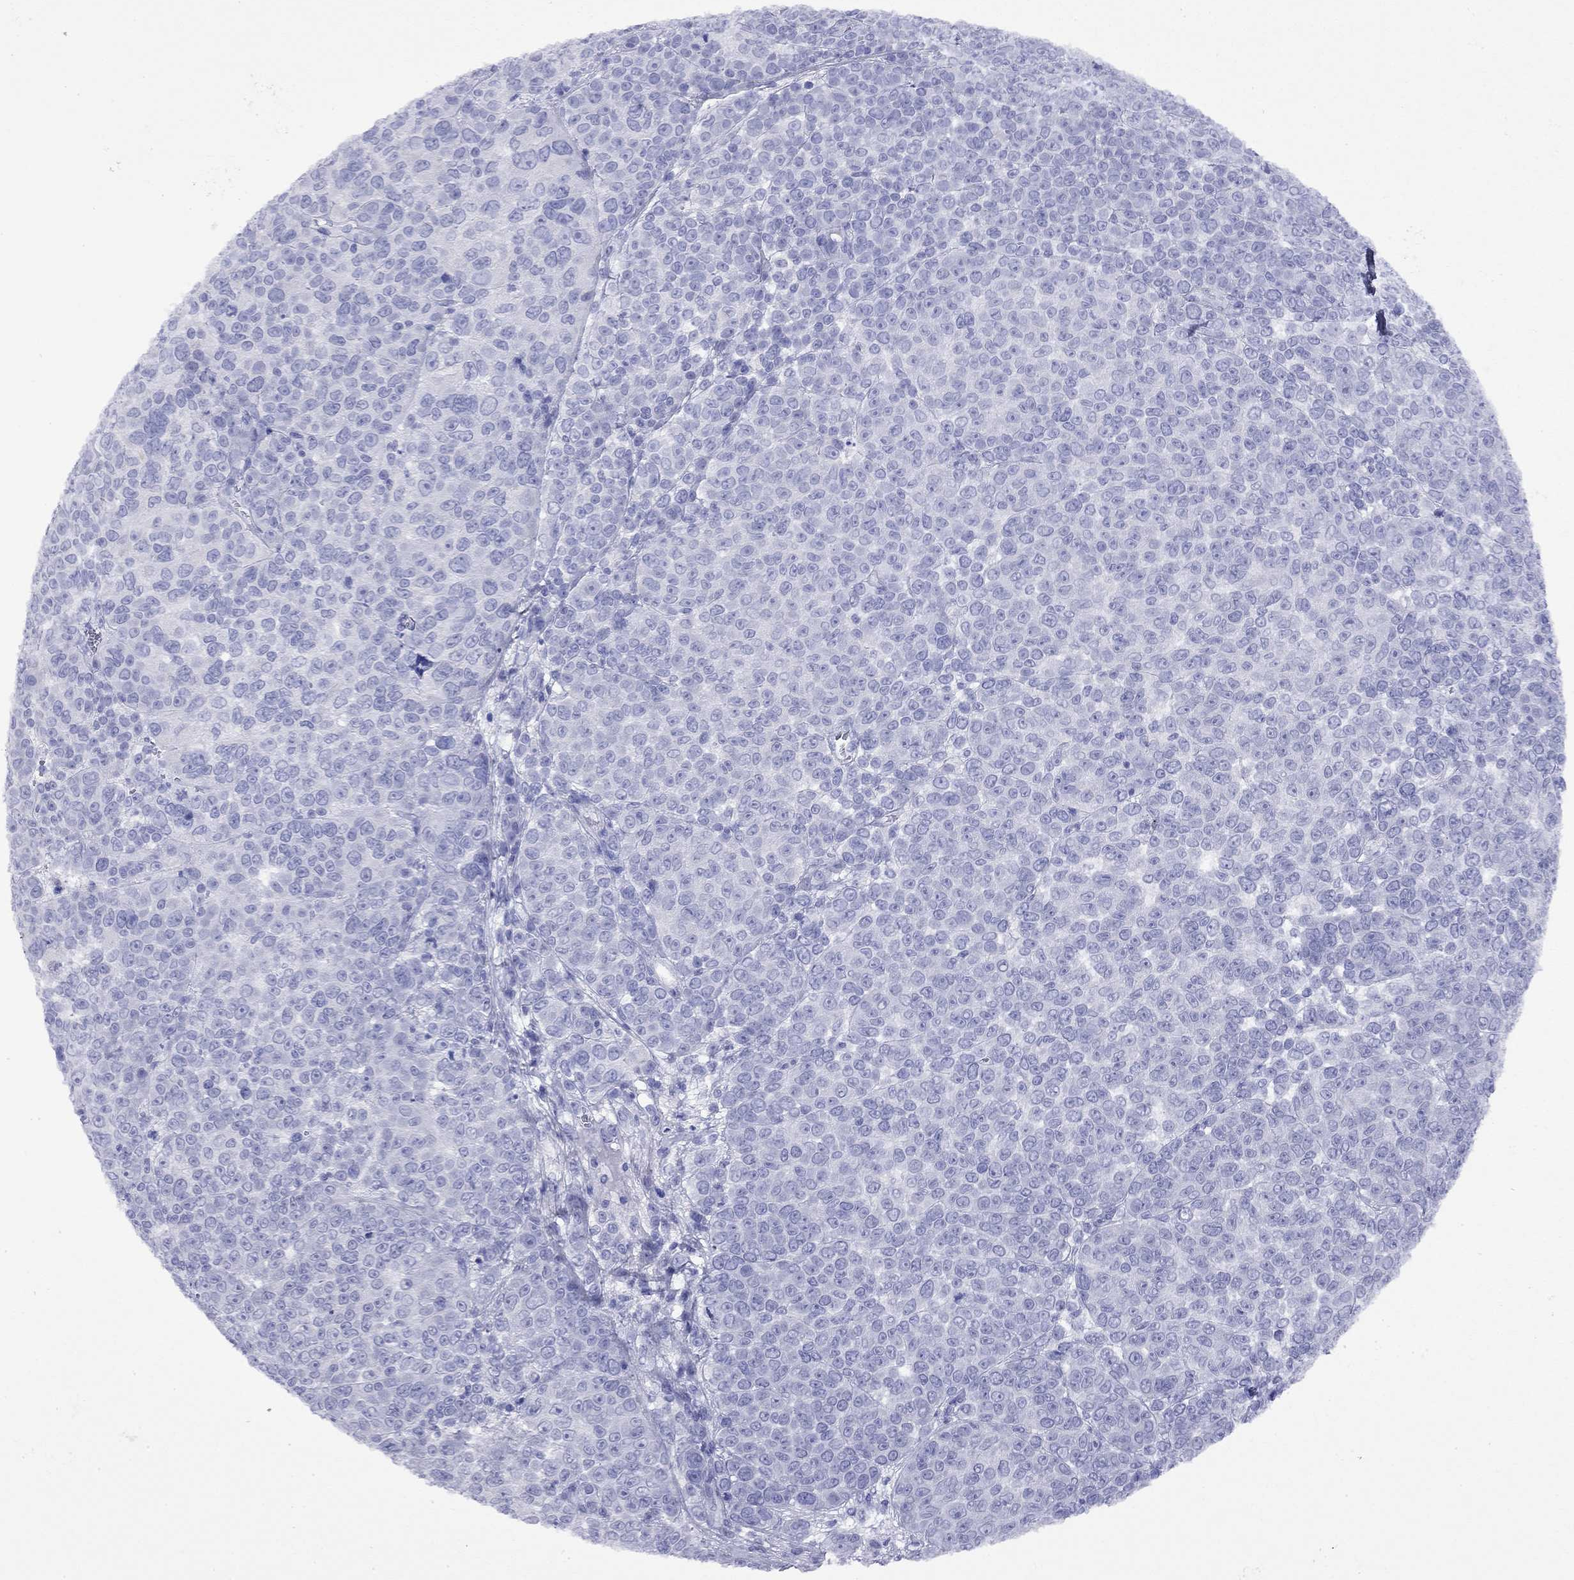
{"staining": {"intensity": "negative", "quantity": "none", "location": "none"}, "tissue": "melanoma", "cell_type": "Tumor cells", "image_type": "cancer", "snomed": [{"axis": "morphology", "description": "Malignant melanoma, NOS"}, {"axis": "topography", "description": "Skin"}], "caption": "The image exhibits no staining of tumor cells in malignant melanoma.", "gene": "FIGLA", "patient": {"sex": "female", "age": 95}}